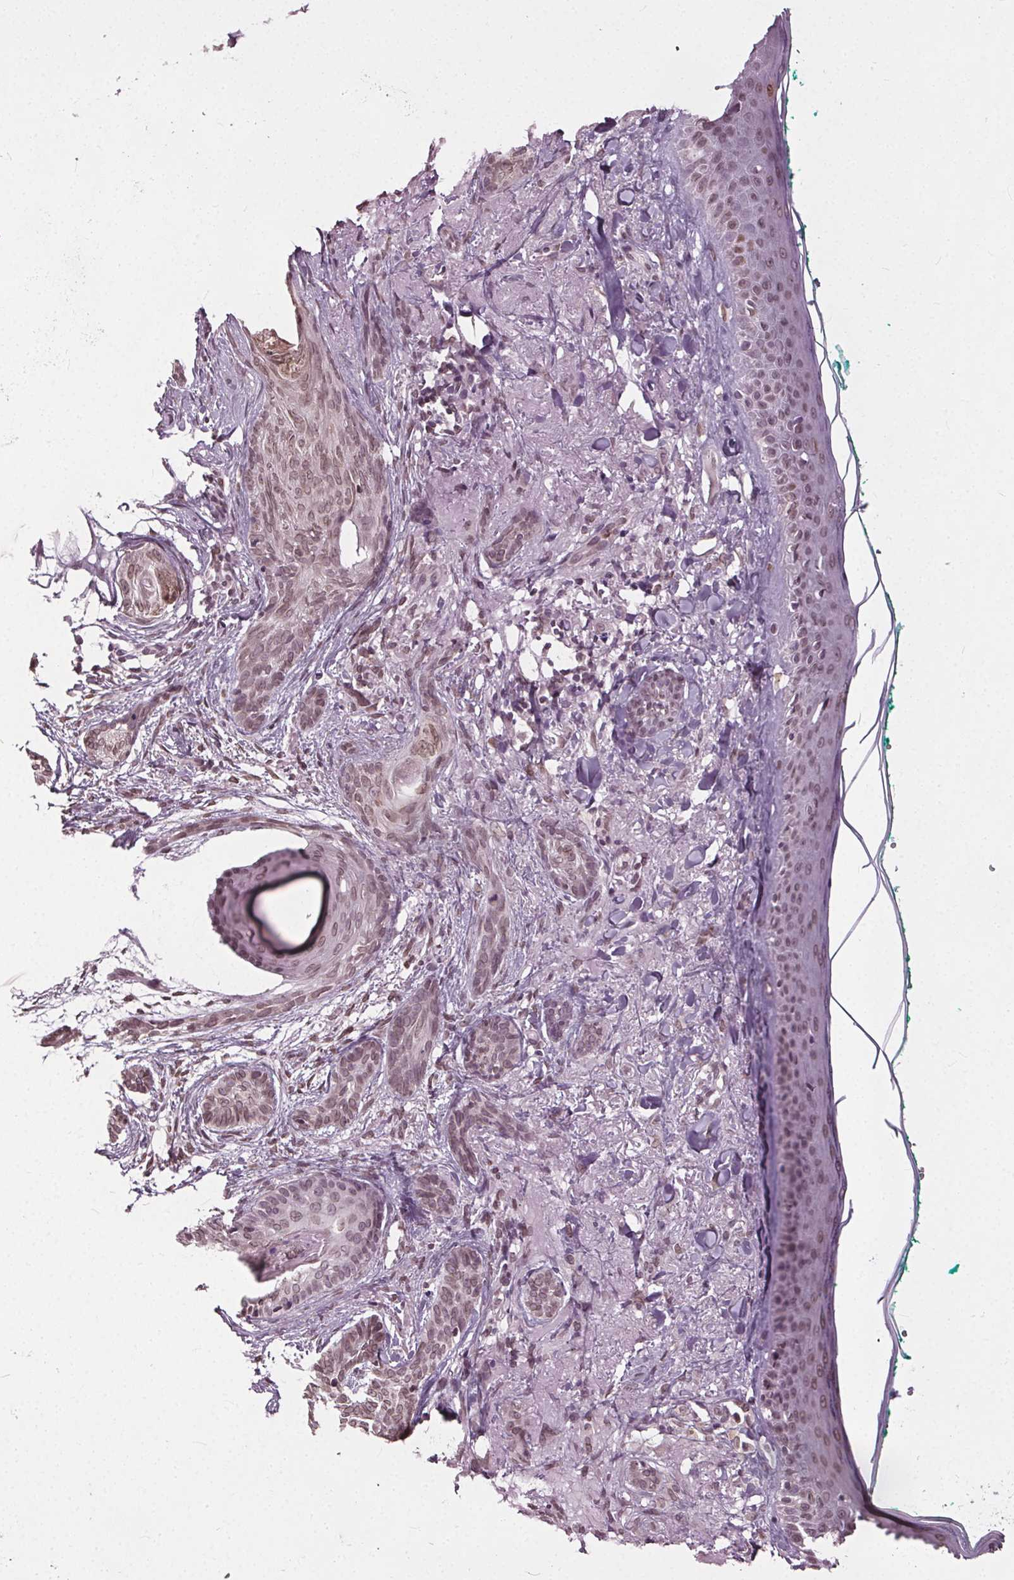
{"staining": {"intensity": "weak", "quantity": ">75%", "location": "cytoplasmic/membranous,nuclear"}, "tissue": "skin cancer", "cell_type": "Tumor cells", "image_type": "cancer", "snomed": [{"axis": "morphology", "description": "Basal cell carcinoma"}, {"axis": "topography", "description": "Skin"}], "caption": "A brown stain shows weak cytoplasmic/membranous and nuclear positivity of a protein in human skin basal cell carcinoma tumor cells. The protein is shown in brown color, while the nuclei are stained blue.", "gene": "TTC39C", "patient": {"sex": "female", "age": 78}}